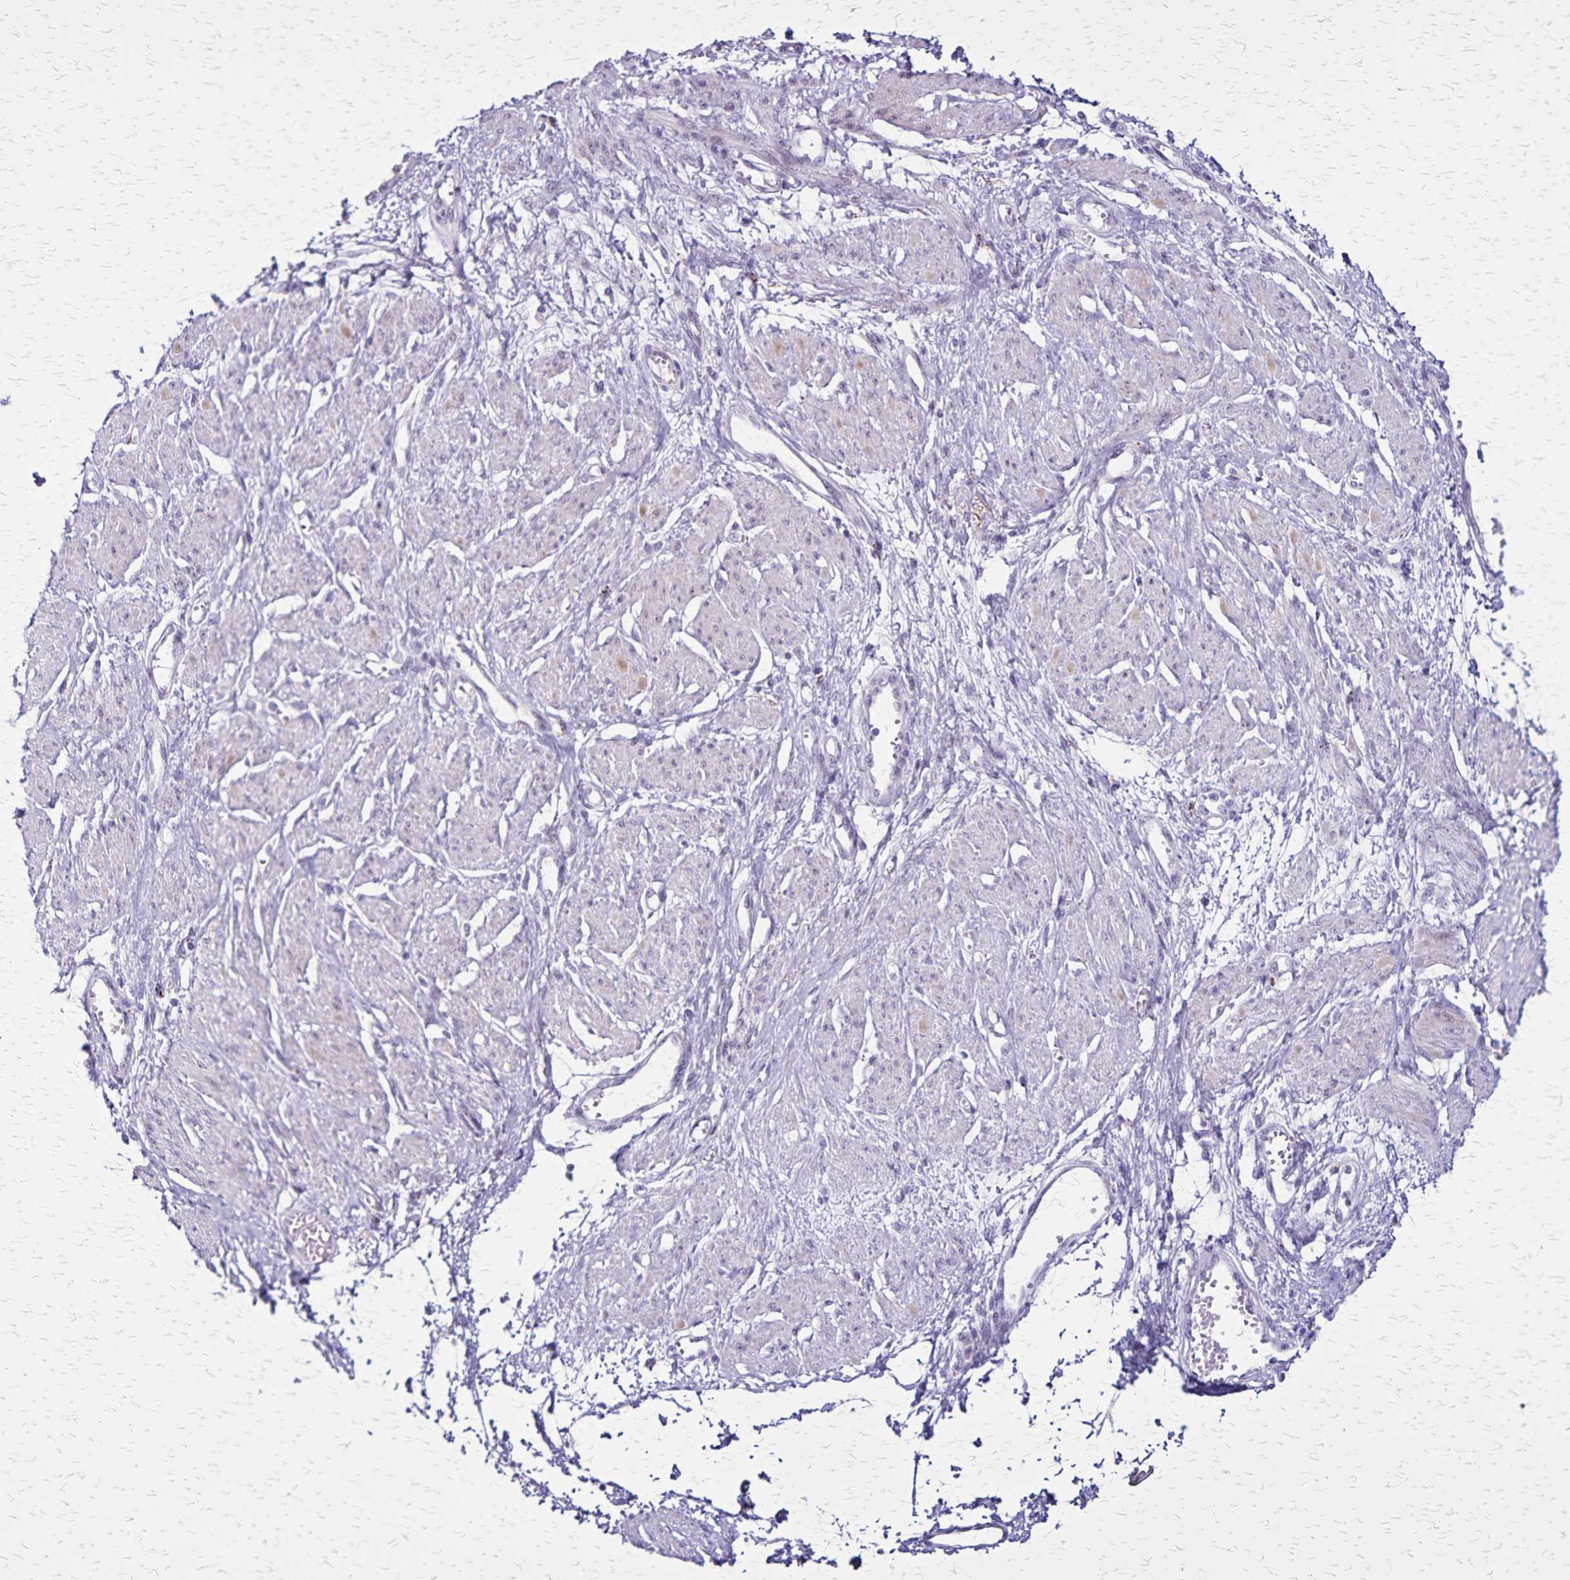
{"staining": {"intensity": "weak", "quantity": "<25%", "location": "nuclear"}, "tissue": "smooth muscle", "cell_type": "Smooth muscle cells", "image_type": "normal", "snomed": [{"axis": "morphology", "description": "Normal tissue, NOS"}, {"axis": "topography", "description": "Smooth muscle"}, {"axis": "topography", "description": "Uterus"}], "caption": "A micrograph of smooth muscle stained for a protein displays no brown staining in smooth muscle cells. (Brightfield microscopy of DAB IHC at high magnification).", "gene": "OR51B5", "patient": {"sex": "female", "age": 39}}